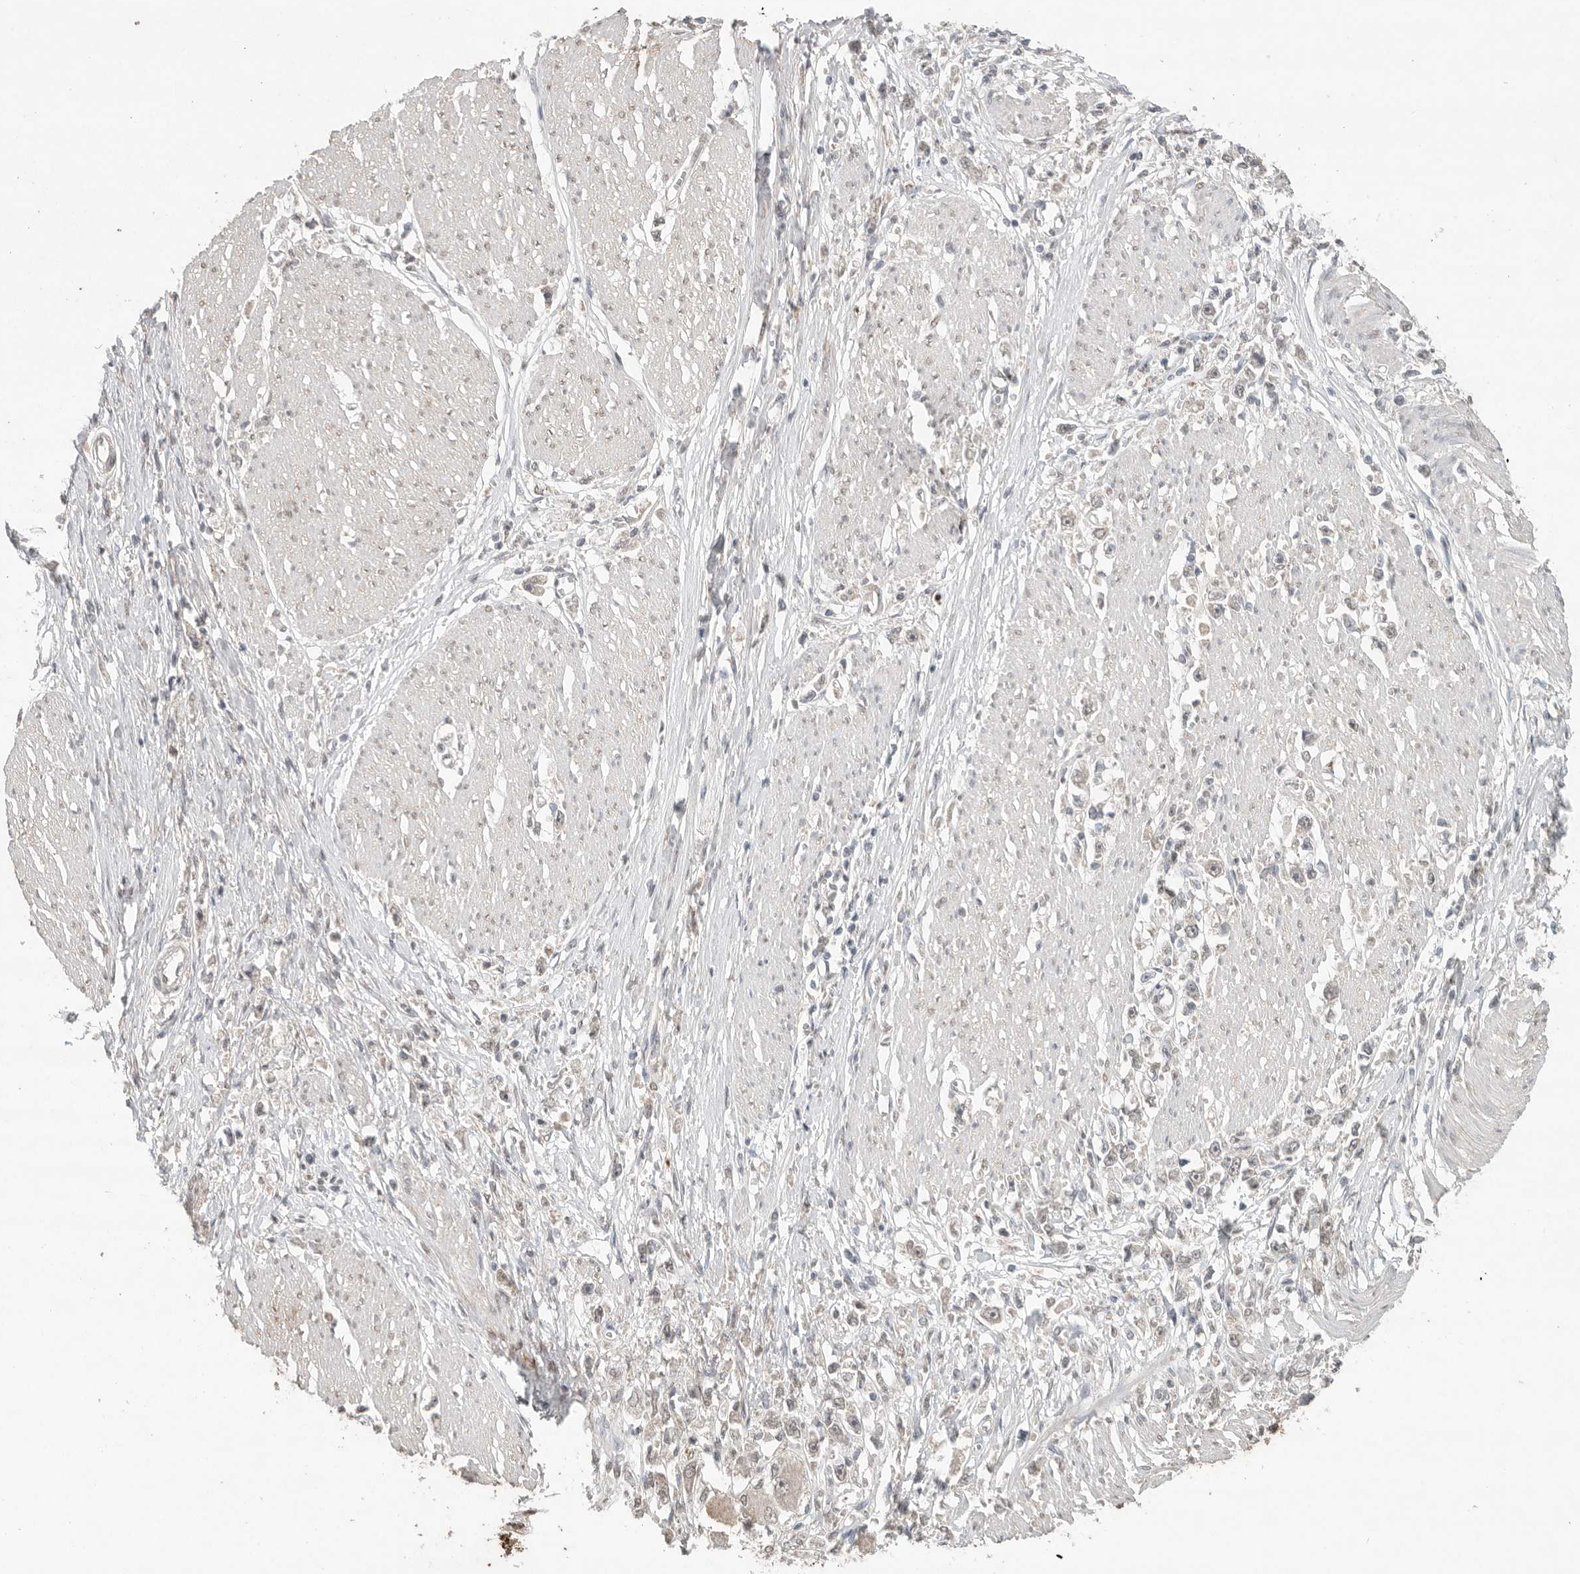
{"staining": {"intensity": "weak", "quantity": "<25%", "location": "nuclear"}, "tissue": "stomach cancer", "cell_type": "Tumor cells", "image_type": "cancer", "snomed": [{"axis": "morphology", "description": "Adenocarcinoma, NOS"}, {"axis": "topography", "description": "Stomach"}], "caption": "Tumor cells are negative for protein expression in human adenocarcinoma (stomach). (DAB IHC visualized using brightfield microscopy, high magnification).", "gene": "KLK5", "patient": {"sex": "female", "age": 59}}